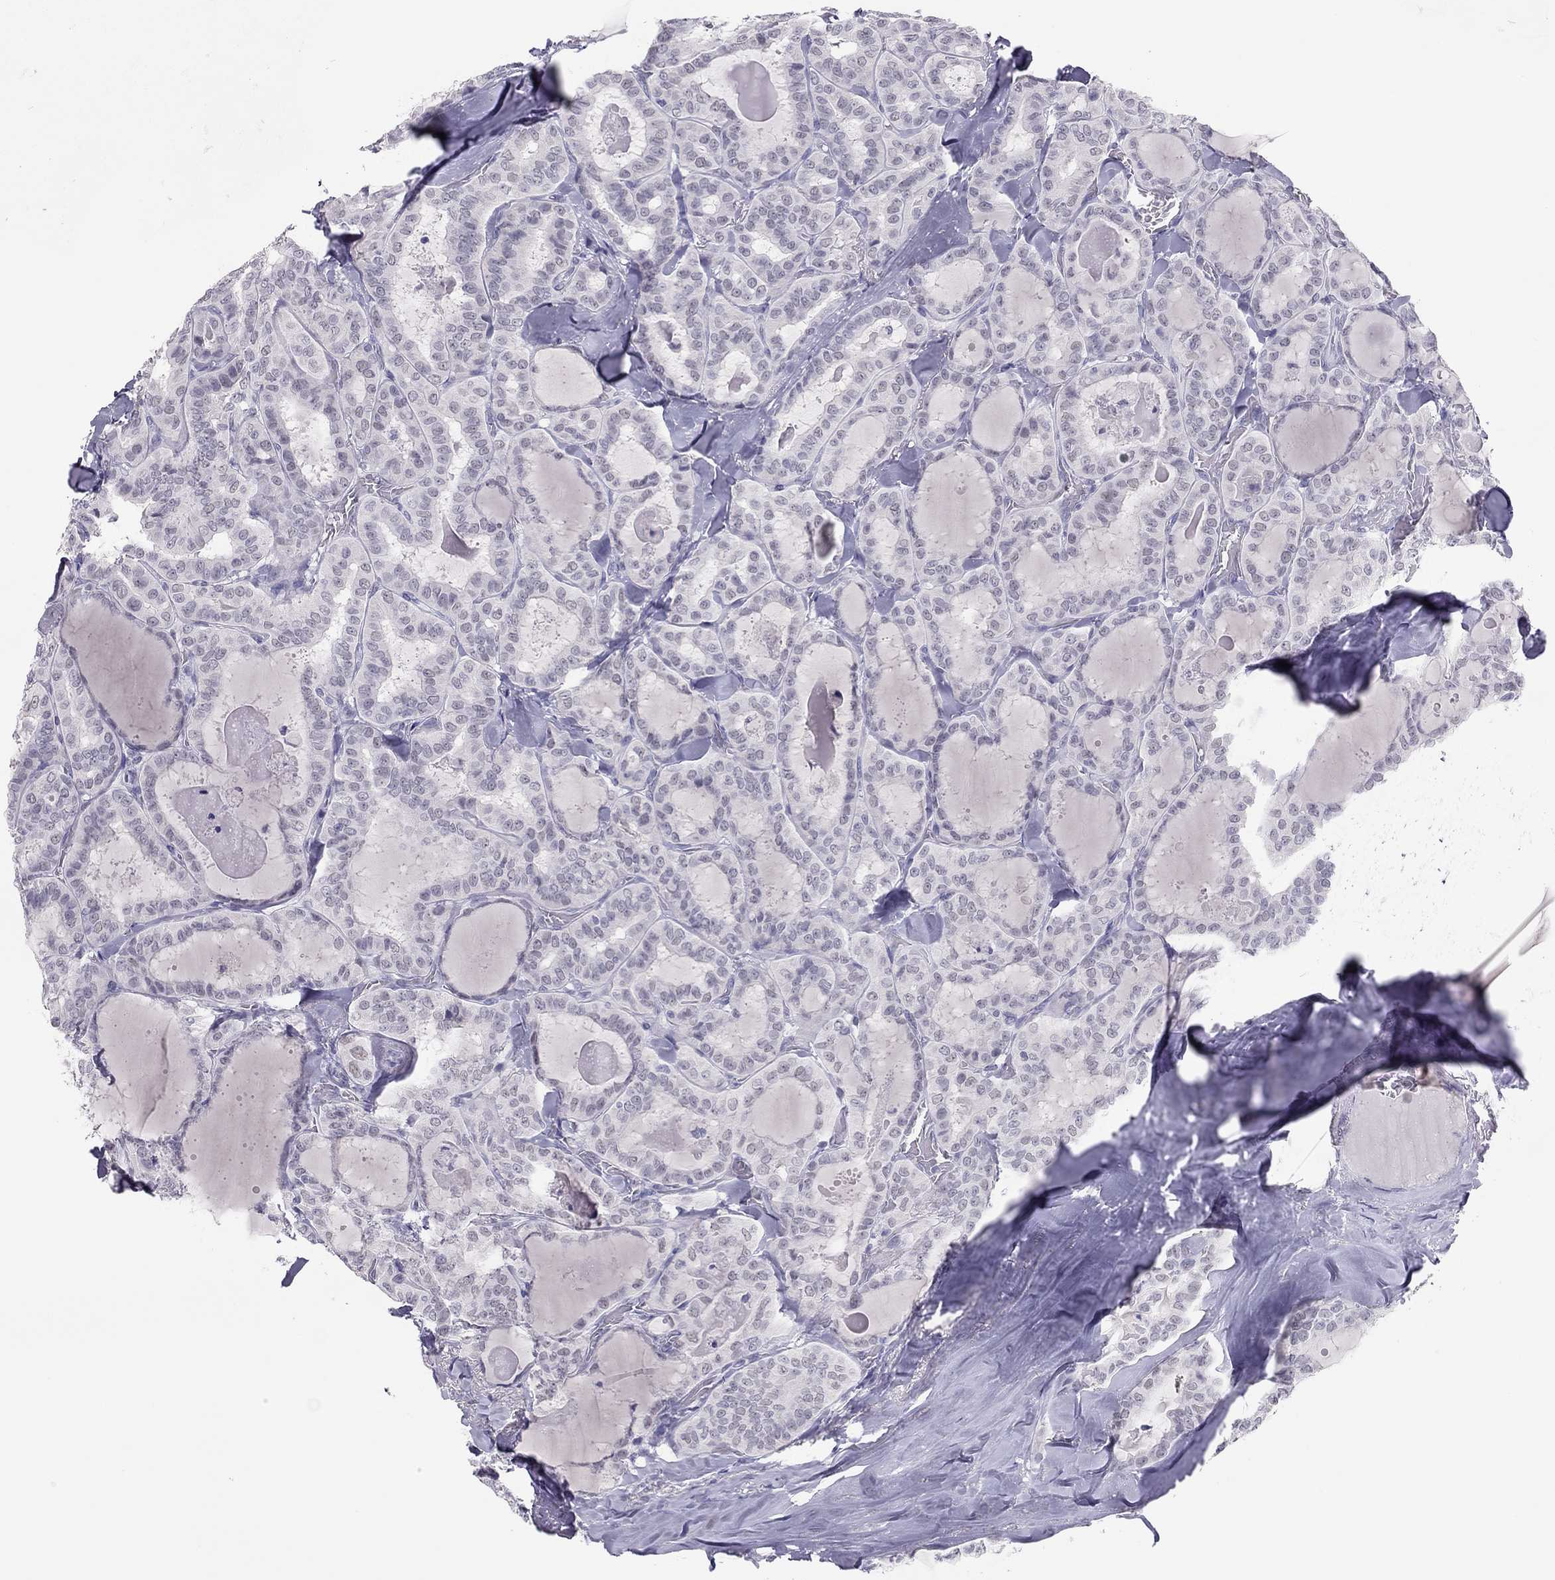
{"staining": {"intensity": "negative", "quantity": "none", "location": "none"}, "tissue": "thyroid cancer", "cell_type": "Tumor cells", "image_type": "cancer", "snomed": [{"axis": "morphology", "description": "Papillary adenocarcinoma, NOS"}, {"axis": "topography", "description": "Thyroid gland"}], "caption": "Histopathology image shows no protein staining in tumor cells of papillary adenocarcinoma (thyroid) tissue.", "gene": "PHOX2A", "patient": {"sex": "female", "age": 39}}